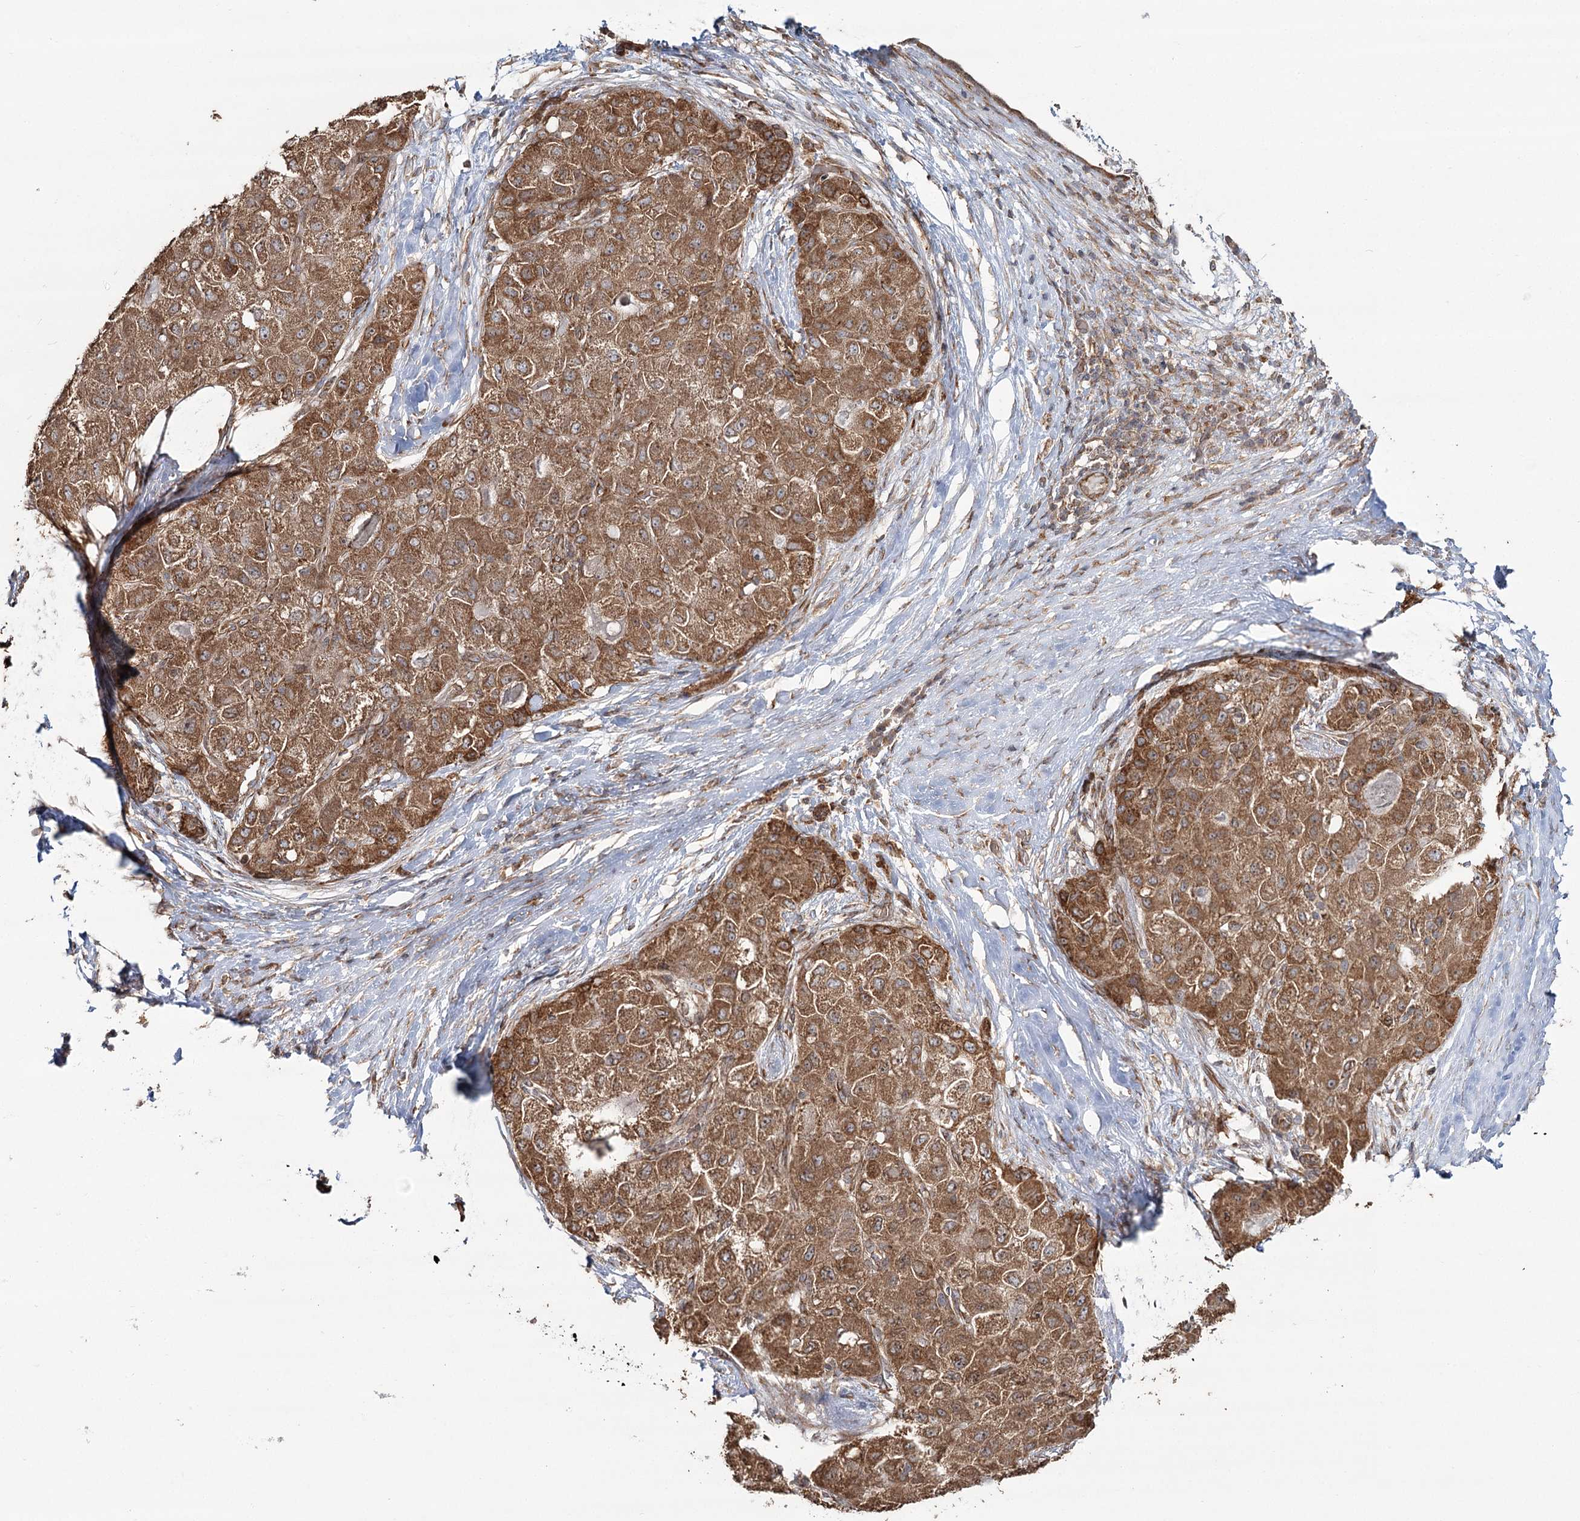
{"staining": {"intensity": "moderate", "quantity": ">75%", "location": "cytoplasmic/membranous"}, "tissue": "liver cancer", "cell_type": "Tumor cells", "image_type": "cancer", "snomed": [{"axis": "morphology", "description": "Carcinoma, Hepatocellular, NOS"}, {"axis": "topography", "description": "Liver"}], "caption": "A brown stain labels moderate cytoplasmic/membranous staining of a protein in human liver cancer tumor cells. The staining was performed using DAB to visualize the protein expression in brown, while the nuclei were stained in blue with hematoxylin (Magnification: 20x).", "gene": "OTUD4", "patient": {"sex": "male", "age": 80}}